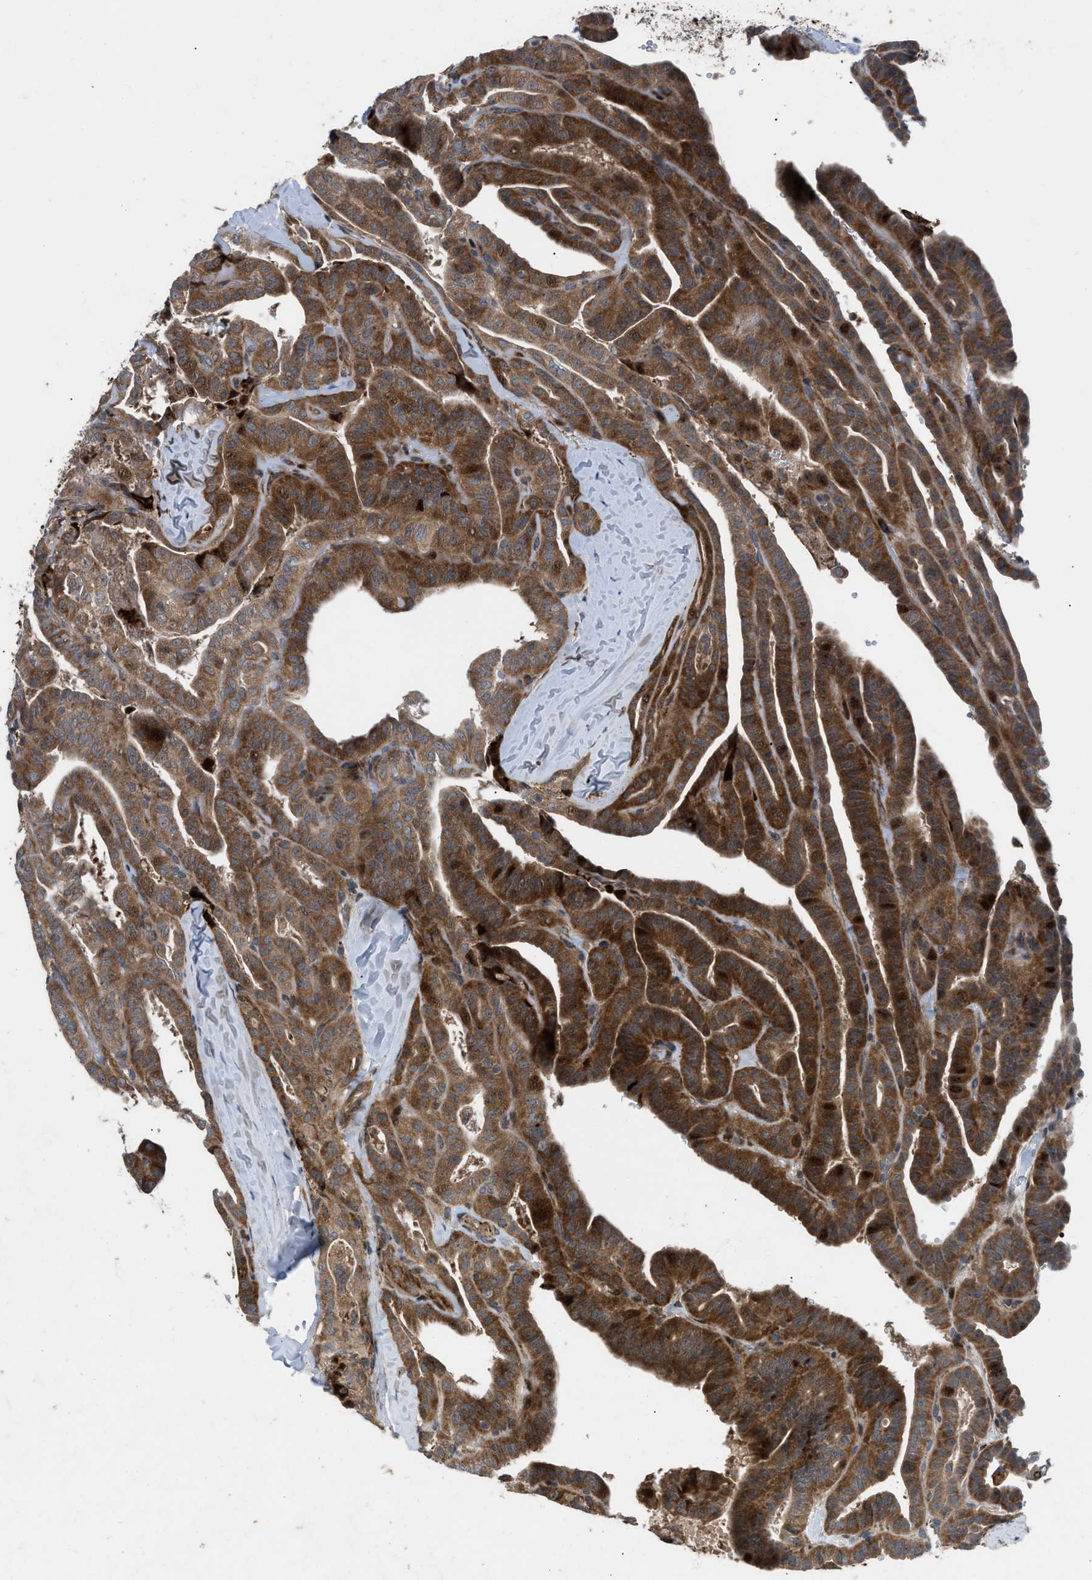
{"staining": {"intensity": "strong", "quantity": ">75%", "location": "cytoplasmic/membranous"}, "tissue": "thyroid cancer", "cell_type": "Tumor cells", "image_type": "cancer", "snomed": [{"axis": "morphology", "description": "Papillary adenocarcinoma, NOS"}, {"axis": "topography", "description": "Thyroid gland"}], "caption": "Strong cytoplasmic/membranous protein expression is appreciated in approximately >75% of tumor cells in thyroid cancer. (Brightfield microscopy of DAB IHC at high magnification).", "gene": "AP3M2", "patient": {"sex": "male", "age": 77}}